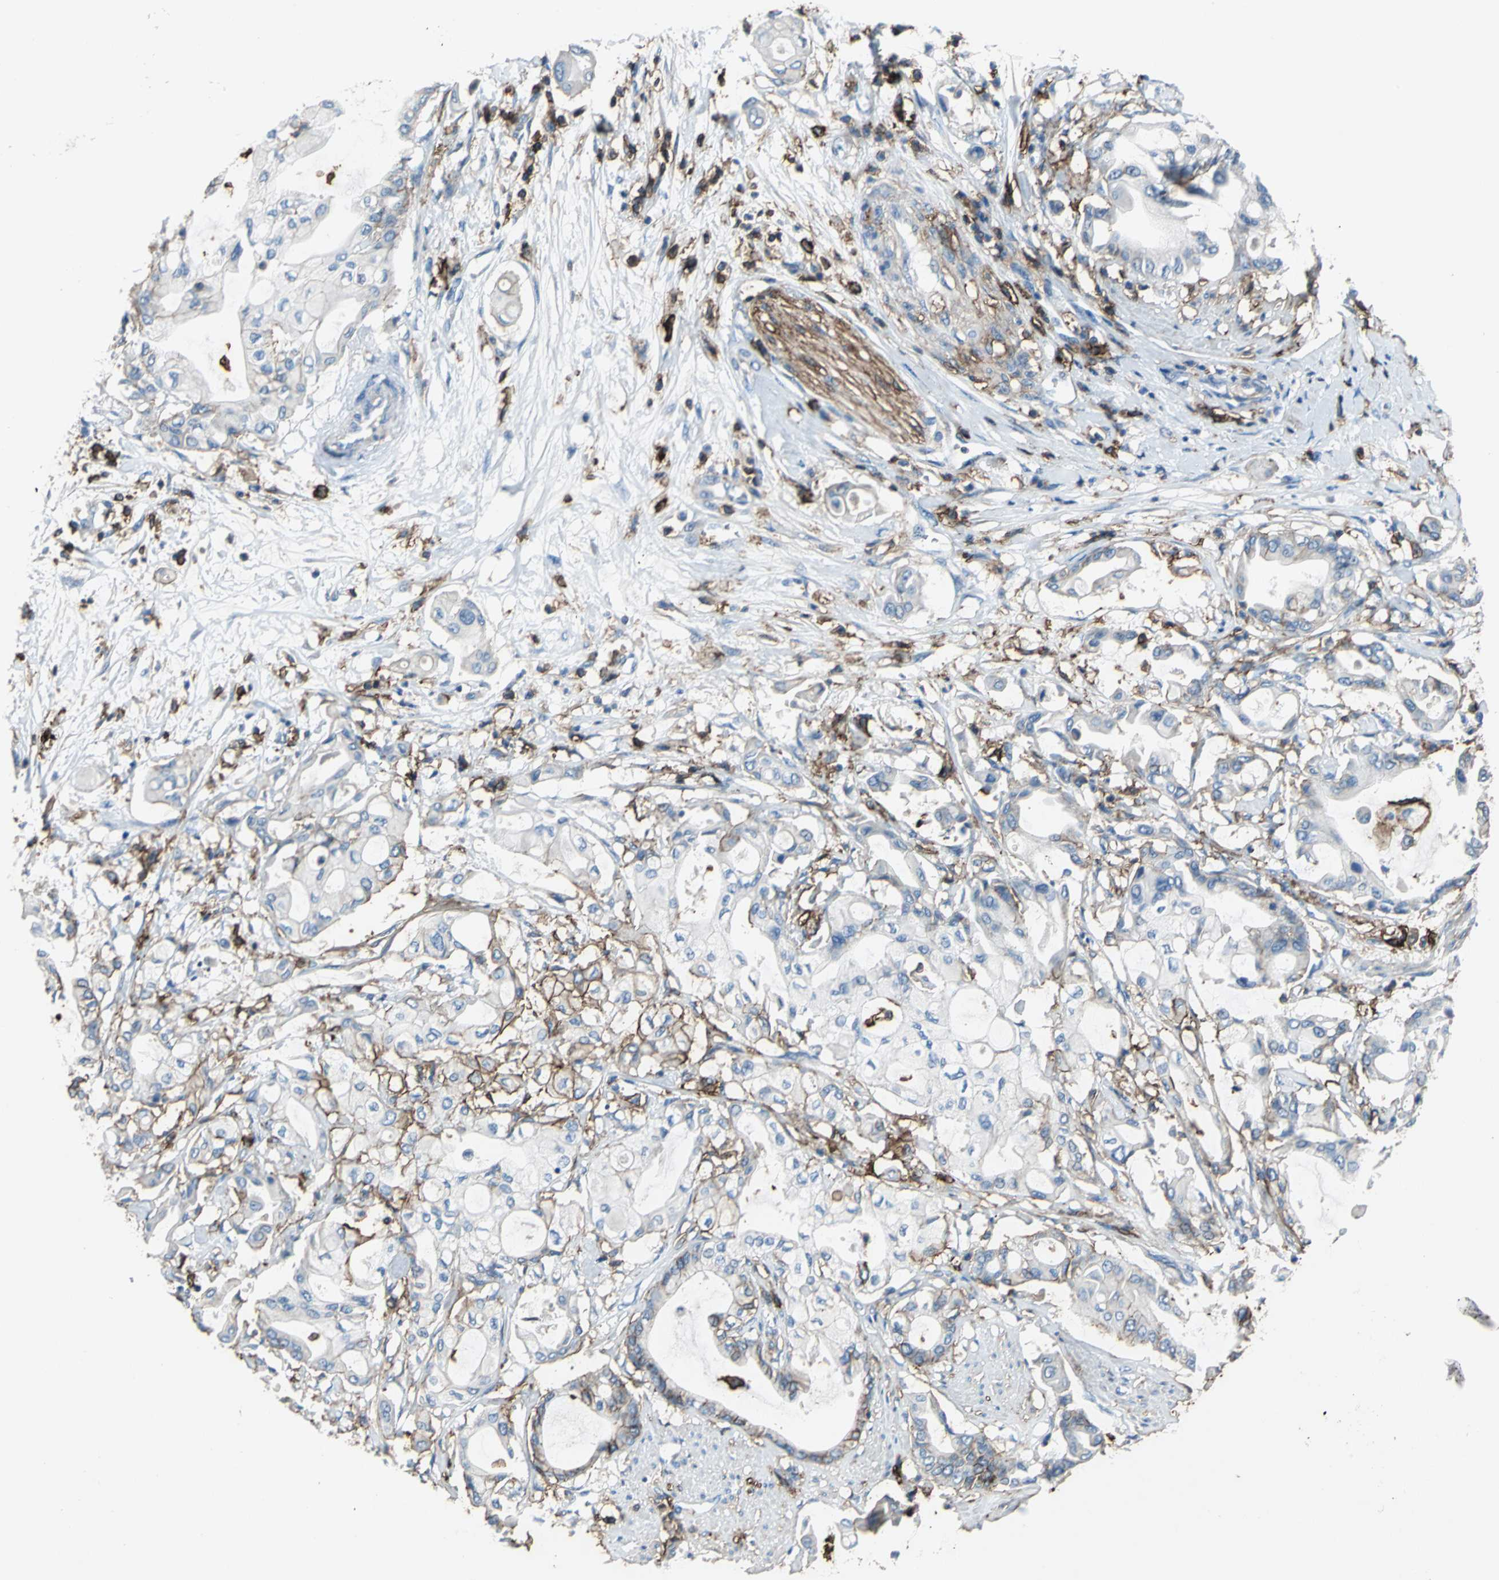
{"staining": {"intensity": "moderate", "quantity": "25%-75%", "location": "cytoplasmic/membranous"}, "tissue": "pancreatic cancer", "cell_type": "Tumor cells", "image_type": "cancer", "snomed": [{"axis": "morphology", "description": "Adenocarcinoma, NOS"}, {"axis": "morphology", "description": "Adenocarcinoma, metastatic, NOS"}, {"axis": "topography", "description": "Lymph node"}, {"axis": "topography", "description": "Pancreas"}, {"axis": "topography", "description": "Duodenum"}], "caption": "Pancreatic cancer (metastatic adenocarcinoma) was stained to show a protein in brown. There is medium levels of moderate cytoplasmic/membranous expression in about 25%-75% of tumor cells.", "gene": "CD44", "patient": {"sex": "female", "age": 64}}